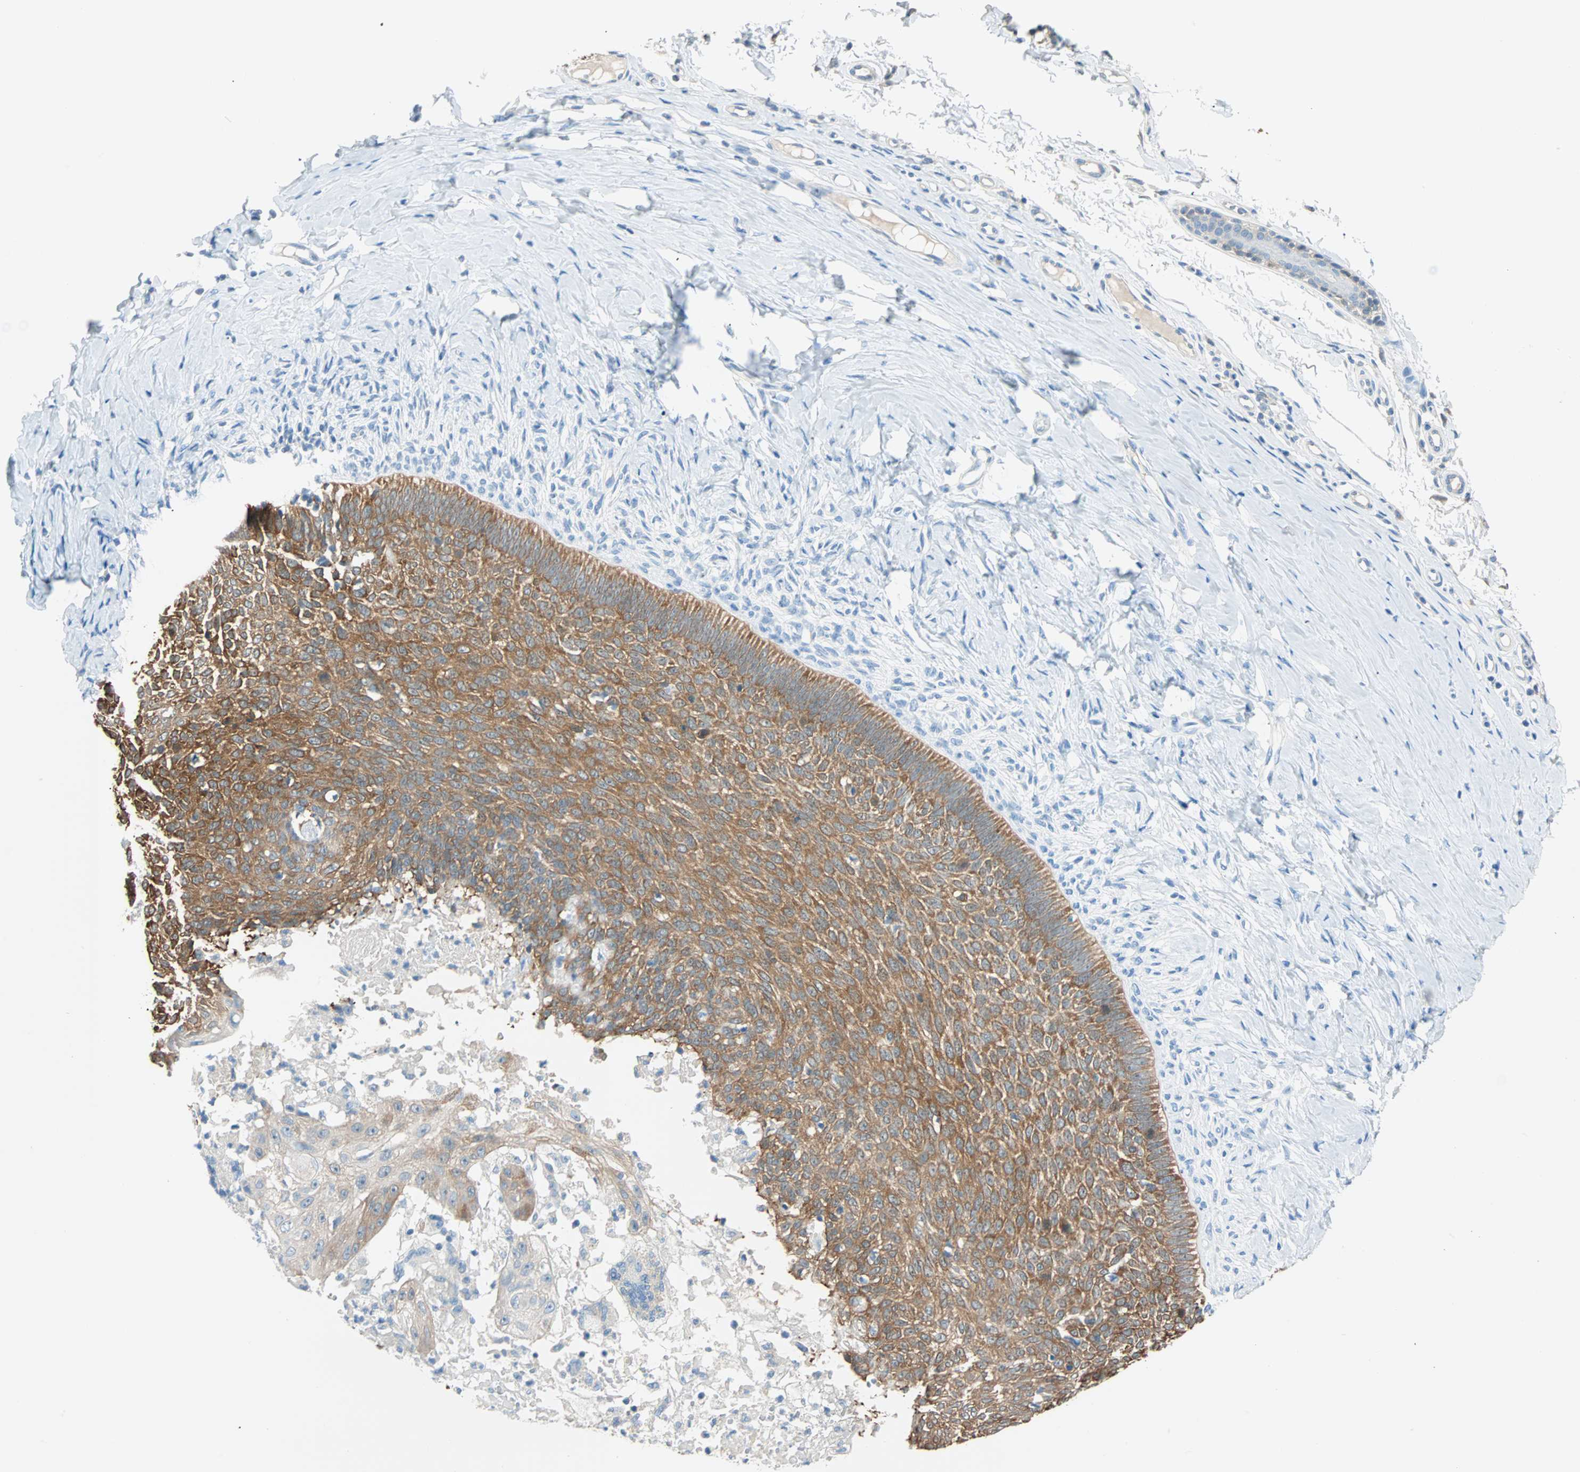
{"staining": {"intensity": "strong", "quantity": ">75%", "location": "cytoplasmic/membranous"}, "tissue": "skin cancer", "cell_type": "Tumor cells", "image_type": "cancer", "snomed": [{"axis": "morphology", "description": "Normal tissue, NOS"}, {"axis": "morphology", "description": "Basal cell carcinoma"}, {"axis": "topography", "description": "Skin"}], "caption": "Skin cancer was stained to show a protein in brown. There is high levels of strong cytoplasmic/membranous expression in approximately >75% of tumor cells.", "gene": "ATF6", "patient": {"sex": "male", "age": 87}}